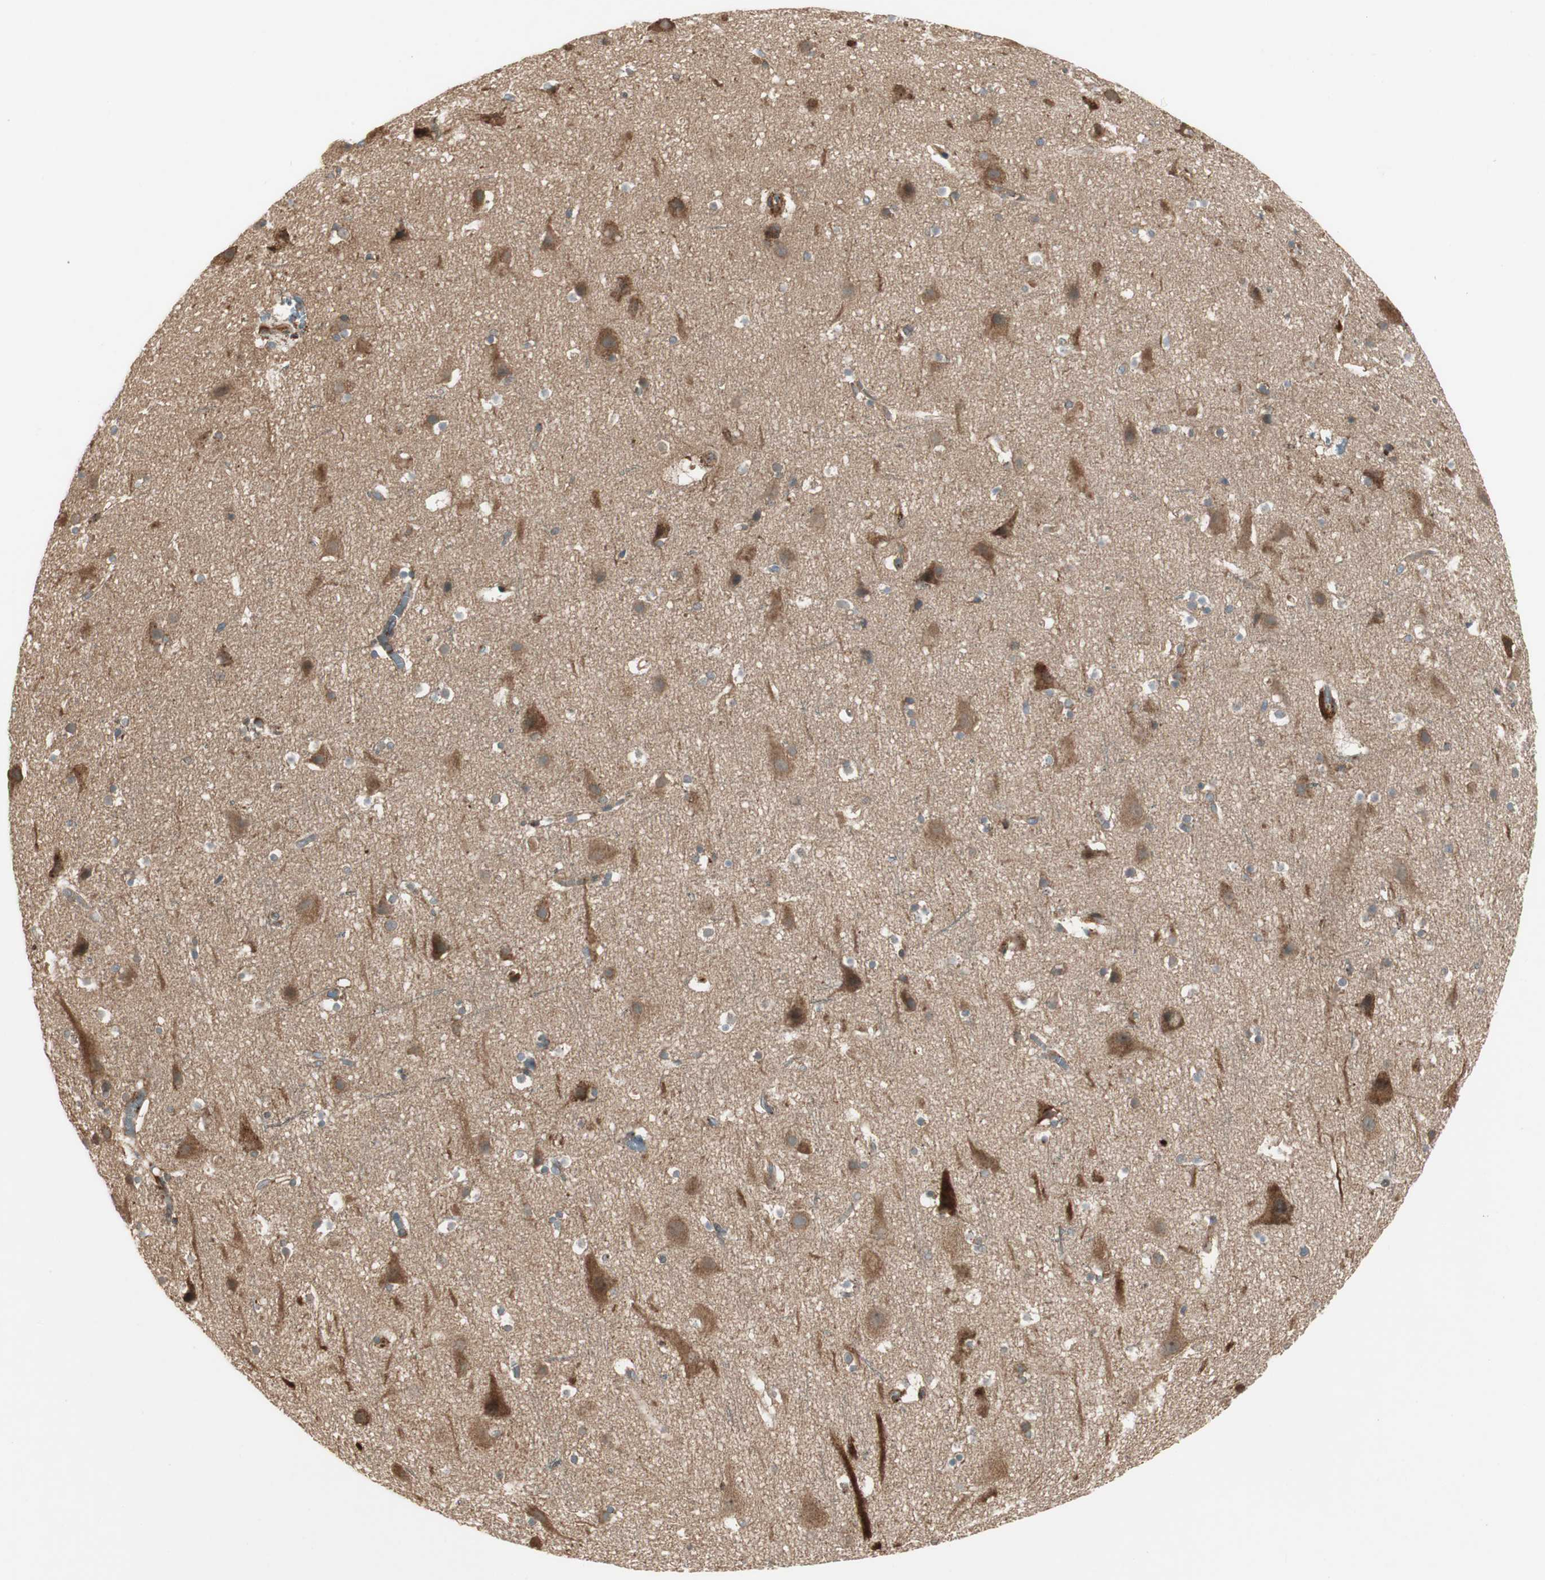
{"staining": {"intensity": "moderate", "quantity": ">75%", "location": "cytoplasmic/membranous"}, "tissue": "cerebral cortex", "cell_type": "Endothelial cells", "image_type": "normal", "snomed": [{"axis": "morphology", "description": "Normal tissue, NOS"}, {"axis": "topography", "description": "Cerebral cortex"}], "caption": "About >75% of endothelial cells in normal human cerebral cortex demonstrate moderate cytoplasmic/membranous protein positivity as visualized by brown immunohistochemical staining.", "gene": "PRKG1", "patient": {"sex": "male", "age": 45}}